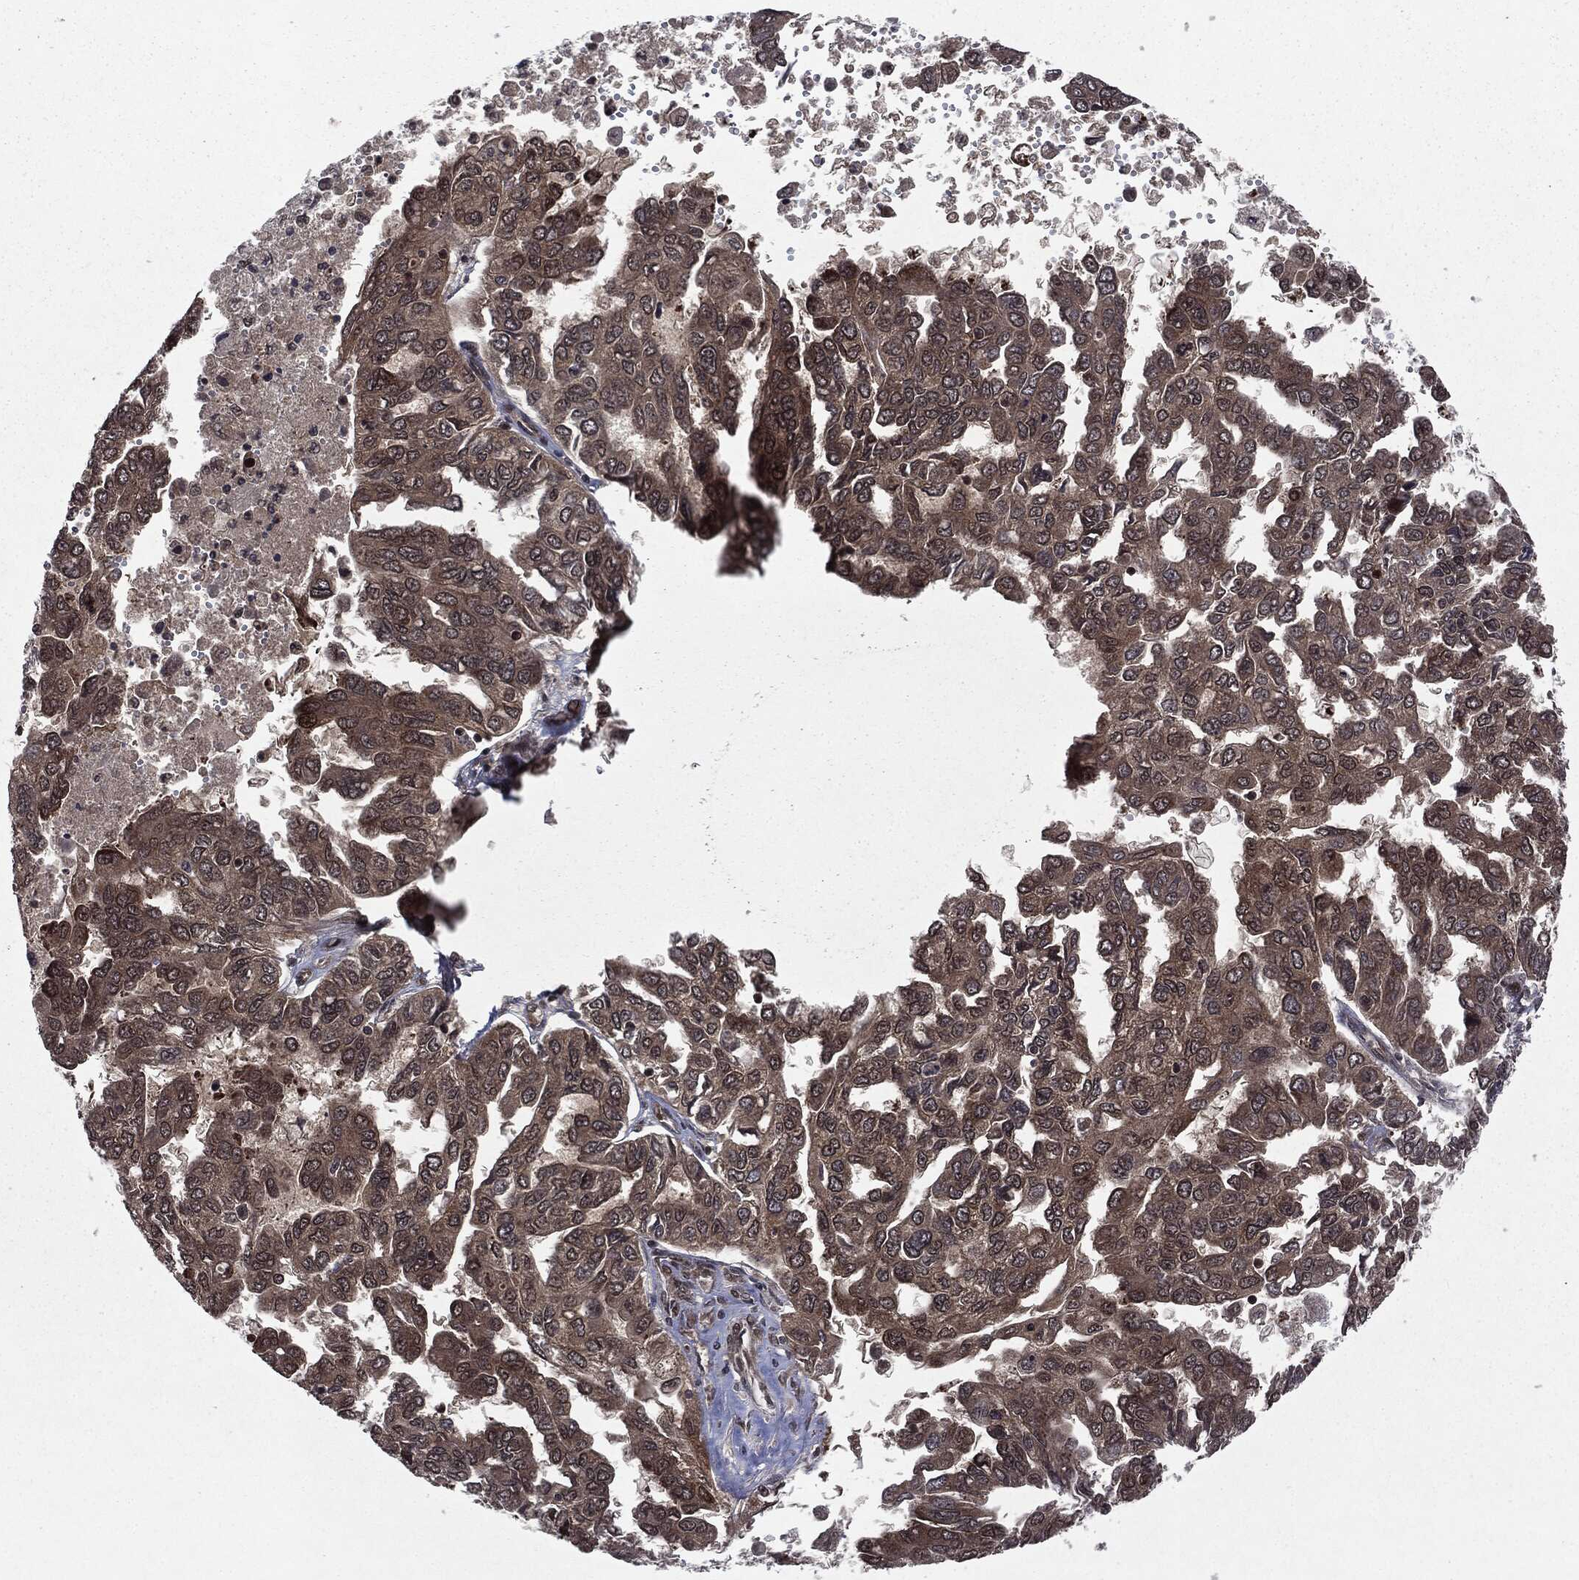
{"staining": {"intensity": "strong", "quantity": "<25%", "location": "cytoplasmic/membranous"}, "tissue": "ovarian cancer", "cell_type": "Tumor cells", "image_type": "cancer", "snomed": [{"axis": "morphology", "description": "Cystadenocarcinoma, serous, NOS"}, {"axis": "topography", "description": "Ovary"}], "caption": "Immunohistochemistry staining of serous cystadenocarcinoma (ovarian), which shows medium levels of strong cytoplasmic/membranous positivity in approximately <25% of tumor cells indicating strong cytoplasmic/membranous protein positivity. The staining was performed using DAB (3,3'-diaminobenzidine) (brown) for protein detection and nuclei were counterstained in hematoxylin (blue).", "gene": "STAU2", "patient": {"sex": "female", "age": 53}}